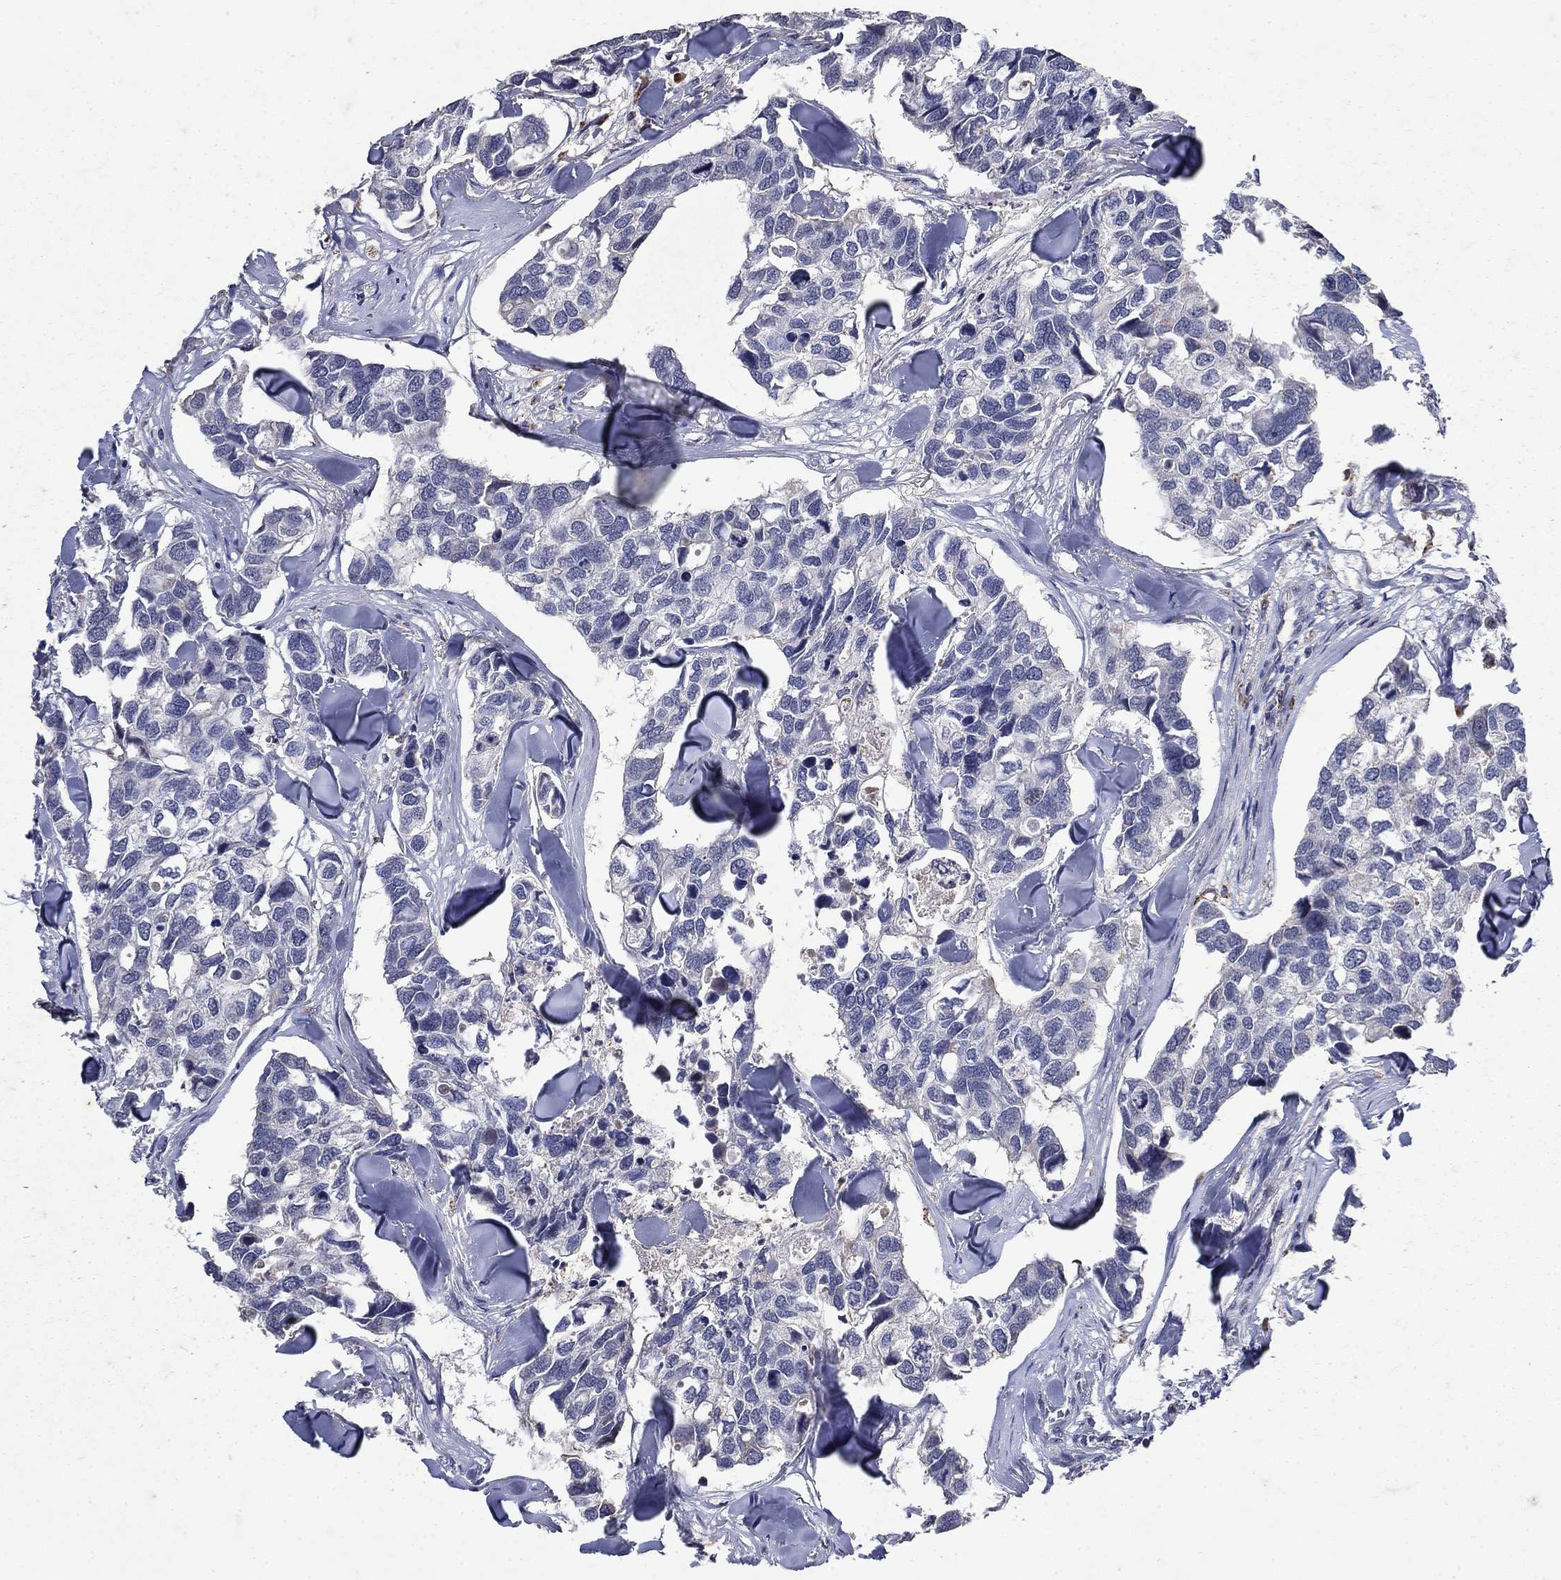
{"staining": {"intensity": "negative", "quantity": "none", "location": "none"}, "tissue": "breast cancer", "cell_type": "Tumor cells", "image_type": "cancer", "snomed": [{"axis": "morphology", "description": "Duct carcinoma"}, {"axis": "topography", "description": "Breast"}], "caption": "The image reveals no significant expression in tumor cells of breast cancer (invasive ductal carcinoma). (DAB IHC with hematoxylin counter stain).", "gene": "NPC2", "patient": {"sex": "female", "age": 83}}